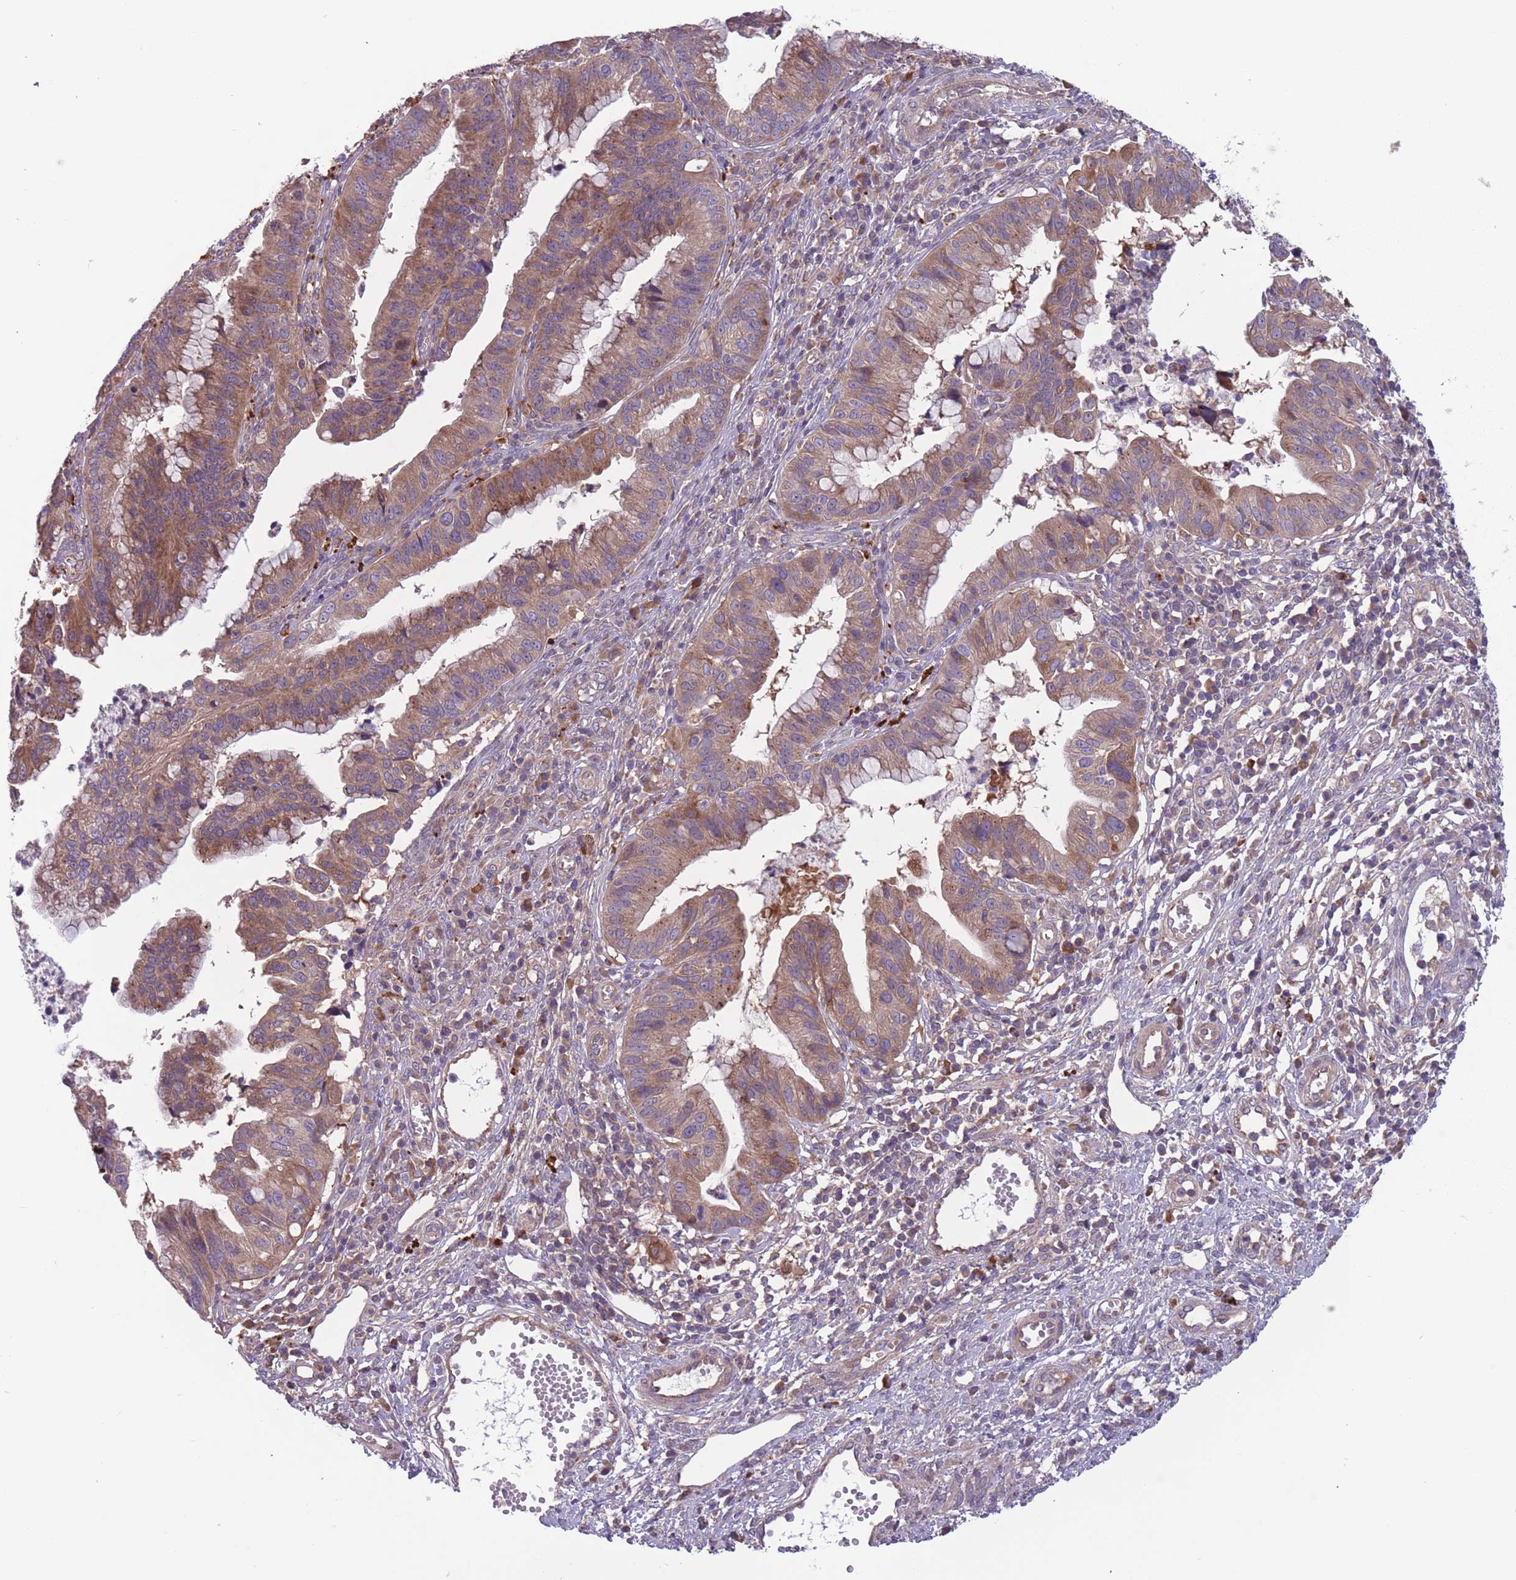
{"staining": {"intensity": "moderate", "quantity": ">75%", "location": "cytoplasmic/membranous"}, "tissue": "cervical cancer", "cell_type": "Tumor cells", "image_type": "cancer", "snomed": [{"axis": "morphology", "description": "Adenocarcinoma, NOS"}, {"axis": "topography", "description": "Cervix"}], "caption": "DAB immunohistochemical staining of human adenocarcinoma (cervical) reveals moderate cytoplasmic/membranous protein positivity in approximately >75% of tumor cells. Using DAB (3,3'-diaminobenzidine) (brown) and hematoxylin (blue) stains, captured at high magnification using brightfield microscopy.", "gene": "ITPKC", "patient": {"sex": "female", "age": 34}}